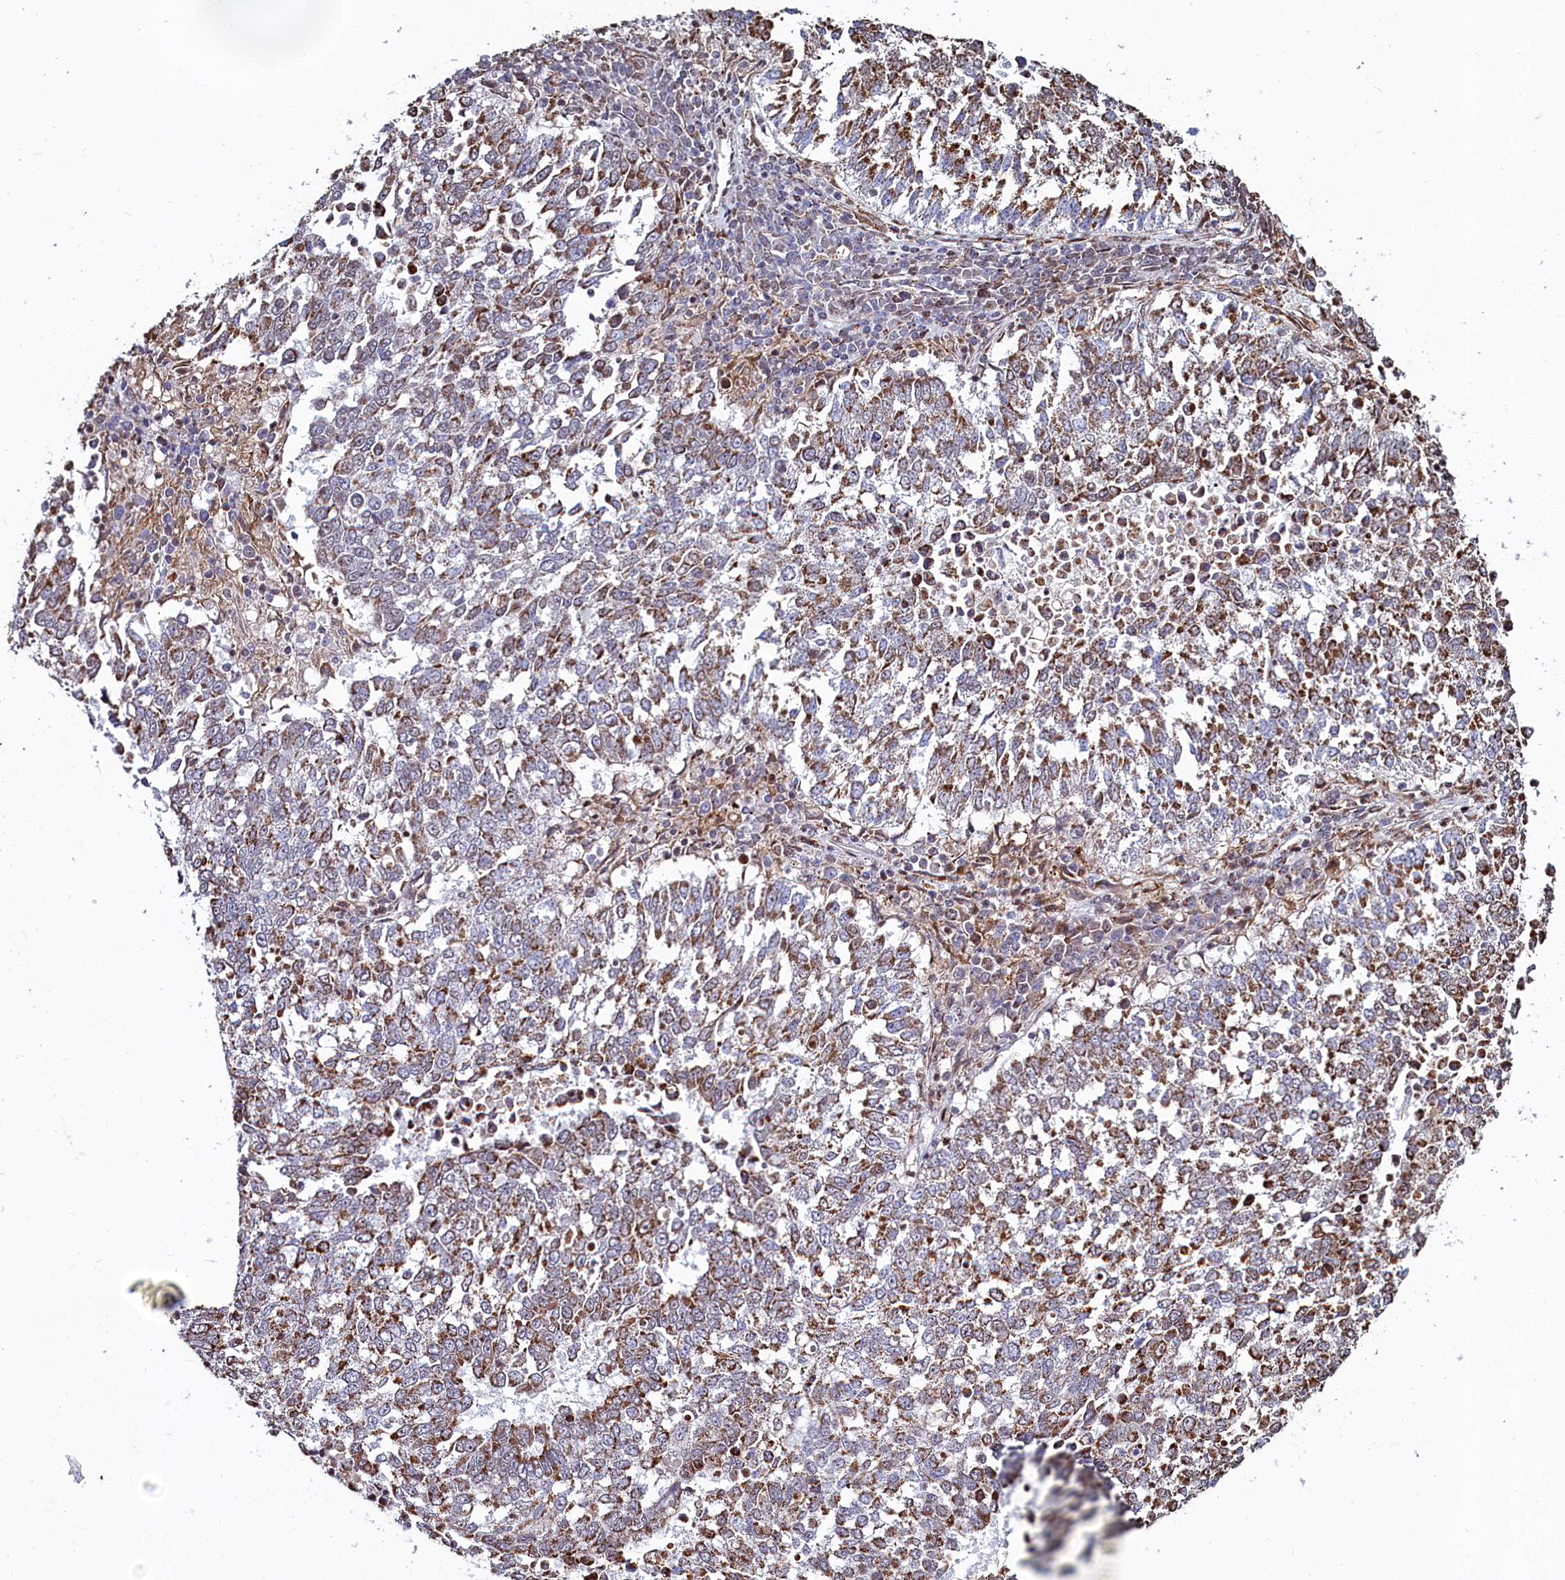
{"staining": {"intensity": "moderate", "quantity": ">75%", "location": "cytoplasmic/membranous"}, "tissue": "lung cancer", "cell_type": "Tumor cells", "image_type": "cancer", "snomed": [{"axis": "morphology", "description": "Squamous cell carcinoma, NOS"}, {"axis": "topography", "description": "Lung"}], "caption": "Approximately >75% of tumor cells in human lung squamous cell carcinoma reveal moderate cytoplasmic/membranous protein positivity as visualized by brown immunohistochemical staining.", "gene": "HDGFL3", "patient": {"sex": "male", "age": 73}}